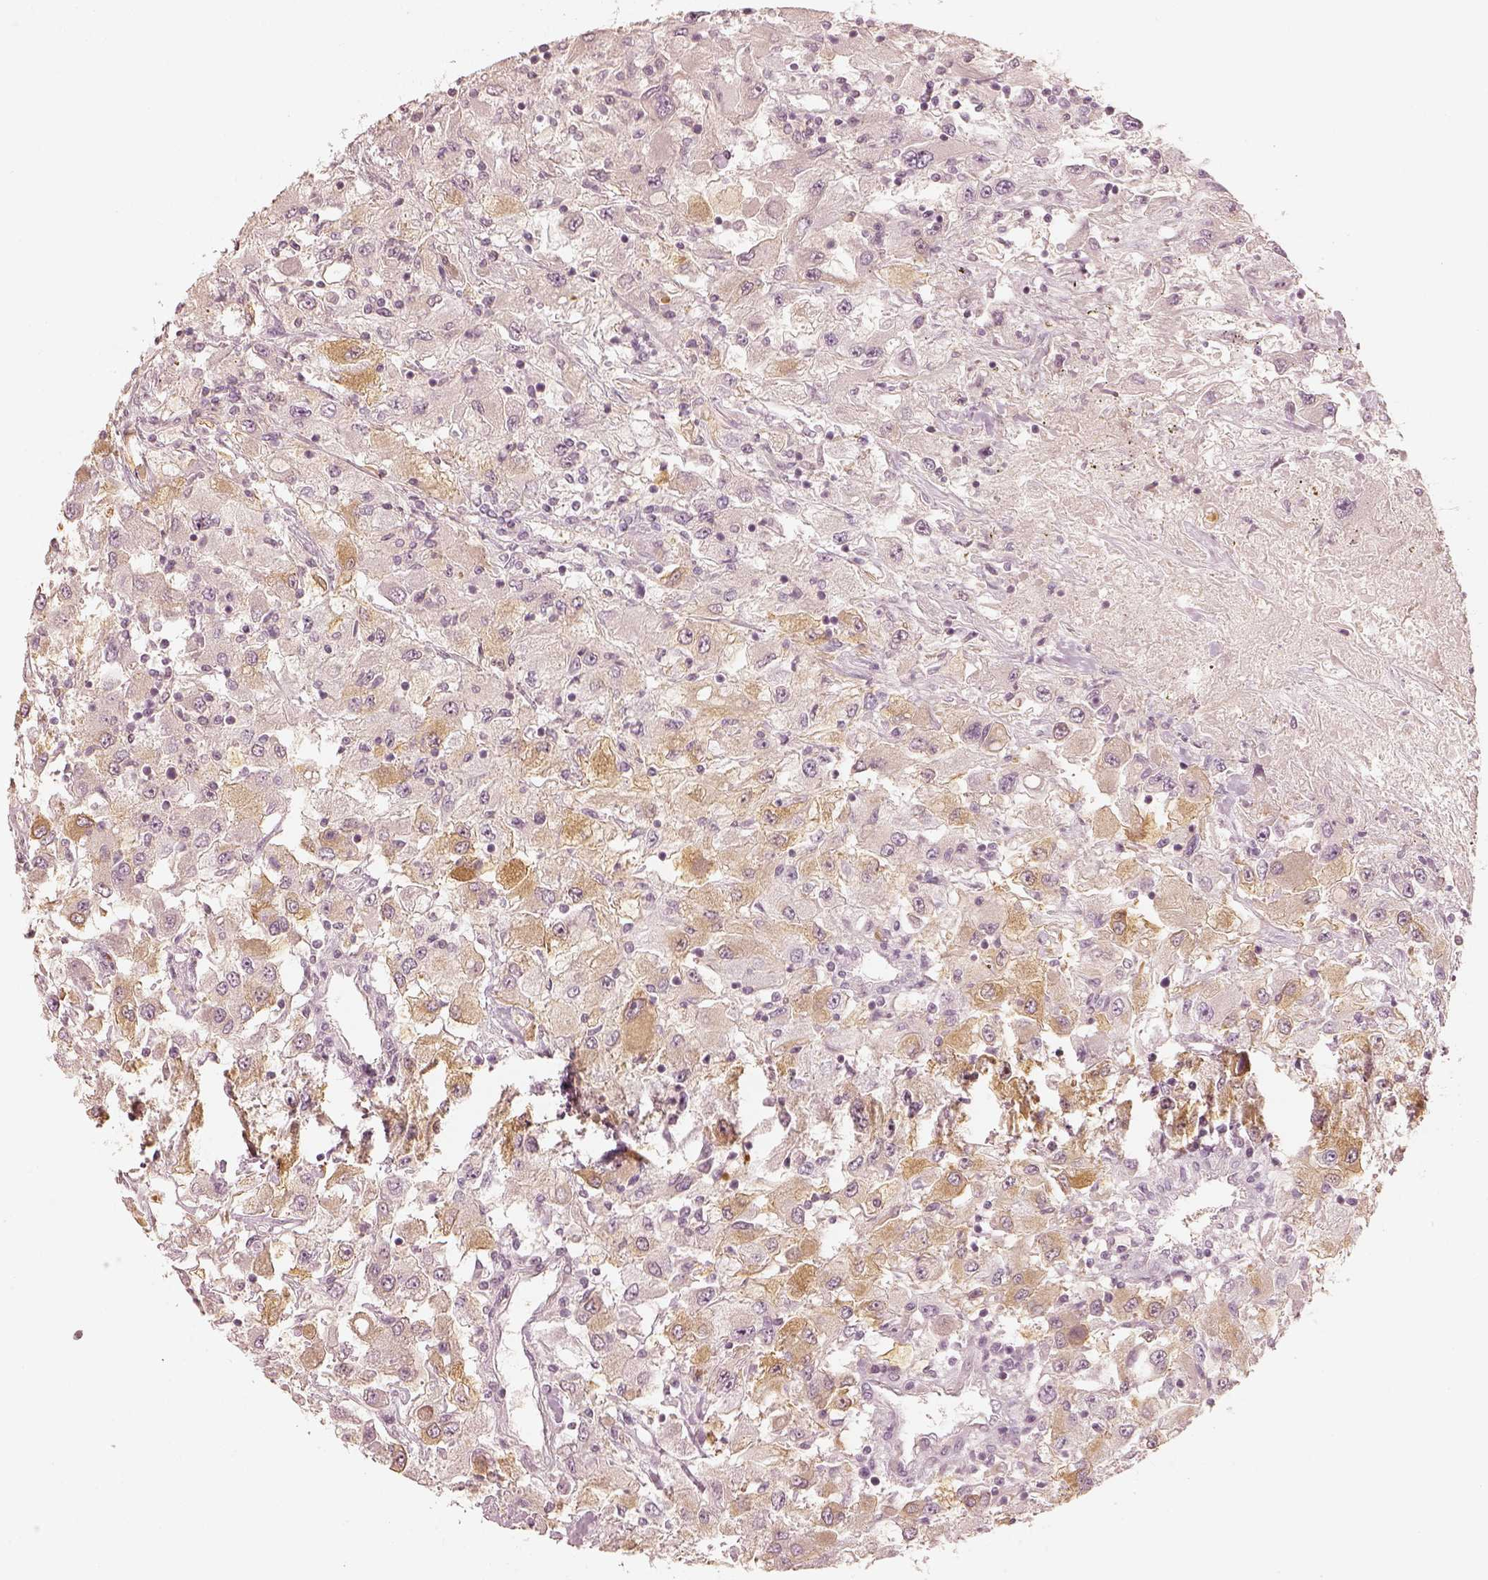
{"staining": {"intensity": "weak", "quantity": "<25%", "location": "cytoplasmic/membranous"}, "tissue": "renal cancer", "cell_type": "Tumor cells", "image_type": "cancer", "snomed": [{"axis": "morphology", "description": "Adenocarcinoma, NOS"}, {"axis": "topography", "description": "Kidney"}], "caption": "DAB immunohistochemical staining of human renal adenocarcinoma demonstrates no significant expression in tumor cells.", "gene": "GORASP2", "patient": {"sex": "female", "age": 67}}